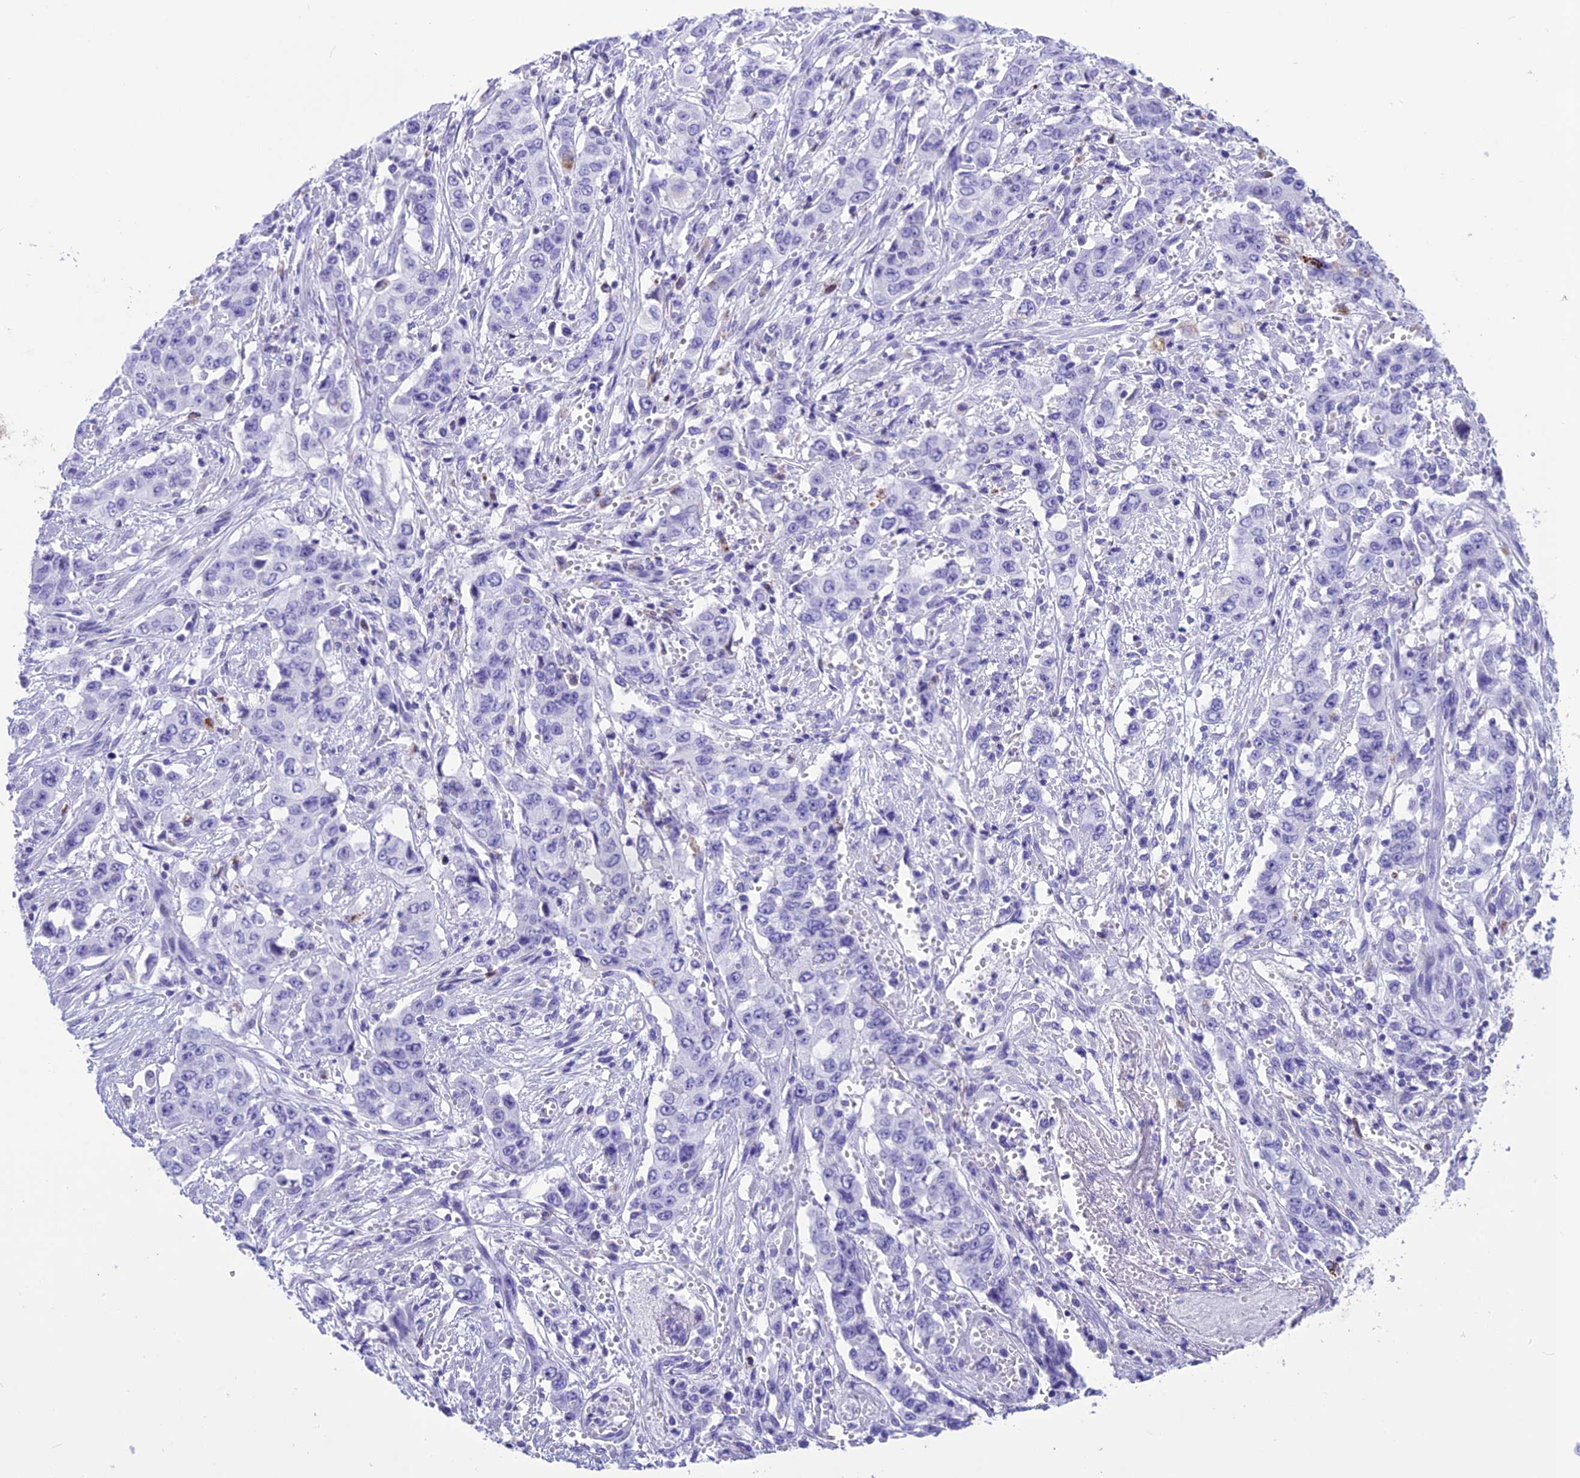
{"staining": {"intensity": "negative", "quantity": "none", "location": "none"}, "tissue": "stomach cancer", "cell_type": "Tumor cells", "image_type": "cancer", "snomed": [{"axis": "morphology", "description": "Normal tissue, NOS"}, {"axis": "morphology", "description": "Adenocarcinoma, NOS"}, {"axis": "topography", "description": "Stomach"}], "caption": "This is an IHC histopathology image of stomach cancer. There is no staining in tumor cells.", "gene": "TRAM1L1", "patient": {"sex": "female", "age": 64}}